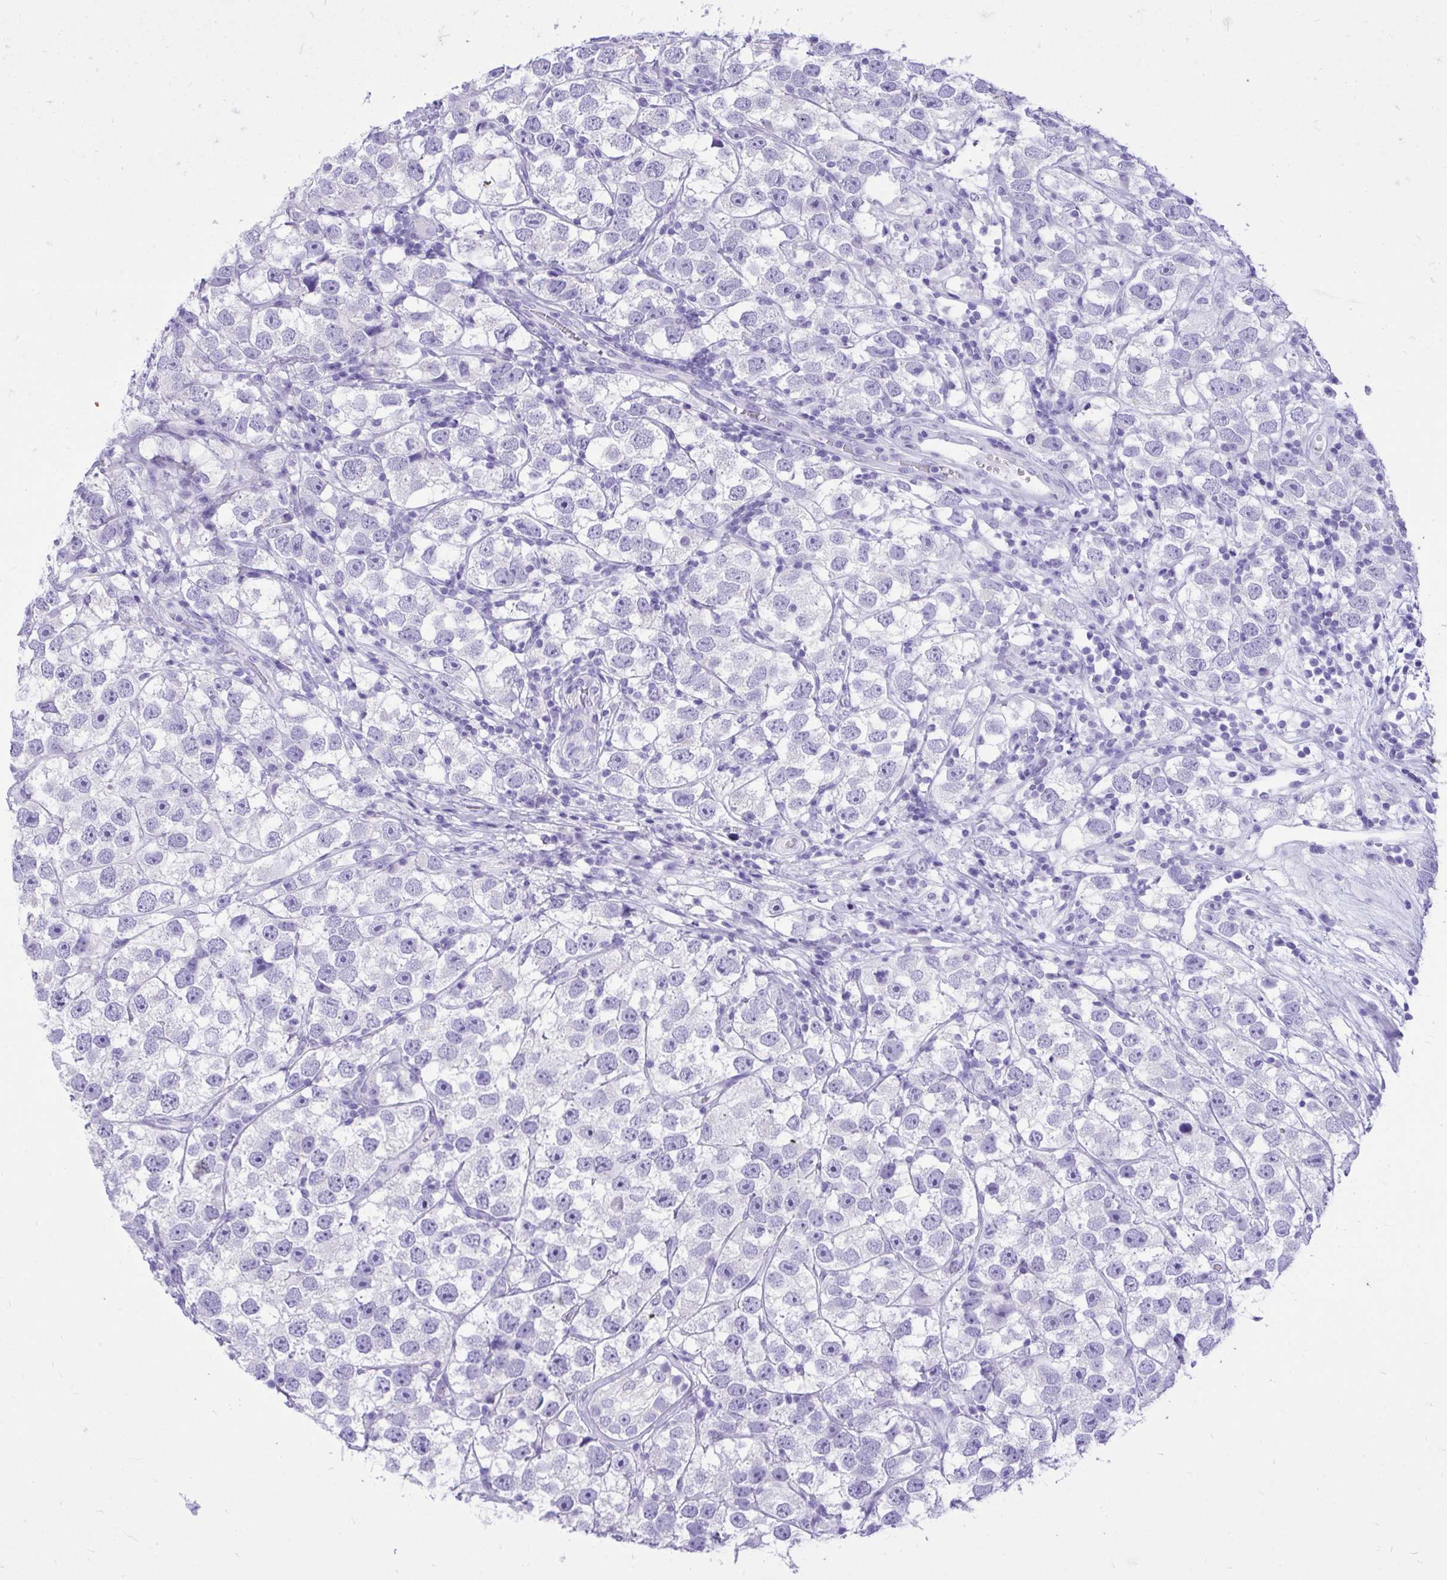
{"staining": {"intensity": "negative", "quantity": "none", "location": "none"}, "tissue": "testis cancer", "cell_type": "Tumor cells", "image_type": "cancer", "snomed": [{"axis": "morphology", "description": "Seminoma, NOS"}, {"axis": "topography", "description": "Testis"}], "caption": "Tumor cells show no significant protein expression in seminoma (testis).", "gene": "MON1A", "patient": {"sex": "male", "age": 26}}